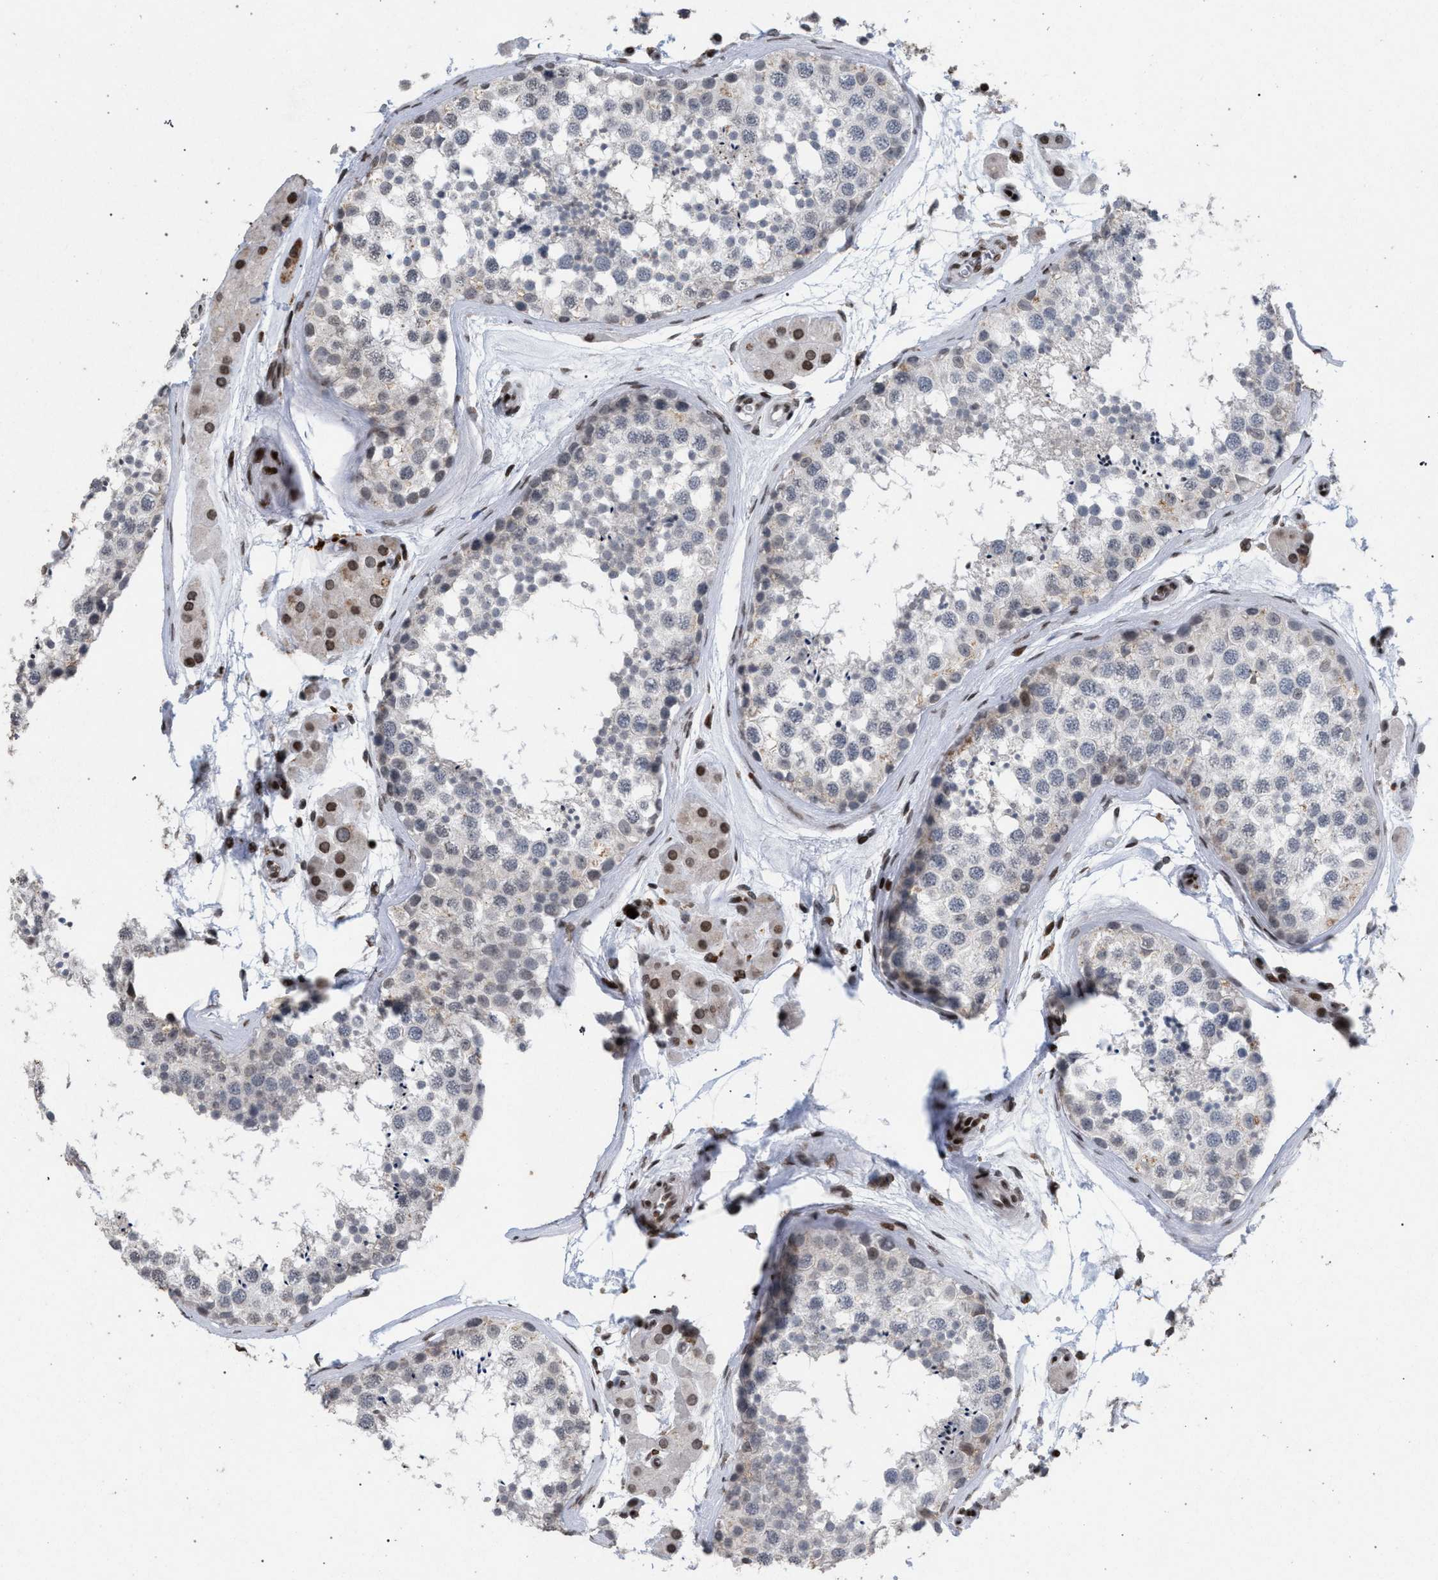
{"staining": {"intensity": "negative", "quantity": "none", "location": "none"}, "tissue": "testis", "cell_type": "Cells in seminiferous ducts", "image_type": "normal", "snomed": [{"axis": "morphology", "description": "Normal tissue, NOS"}, {"axis": "topography", "description": "Testis"}], "caption": "Histopathology image shows no protein expression in cells in seminiferous ducts of benign testis. The staining was performed using DAB to visualize the protein expression in brown, while the nuclei were stained in blue with hematoxylin (Magnification: 20x).", "gene": "FOXD3", "patient": {"sex": "male", "age": 56}}